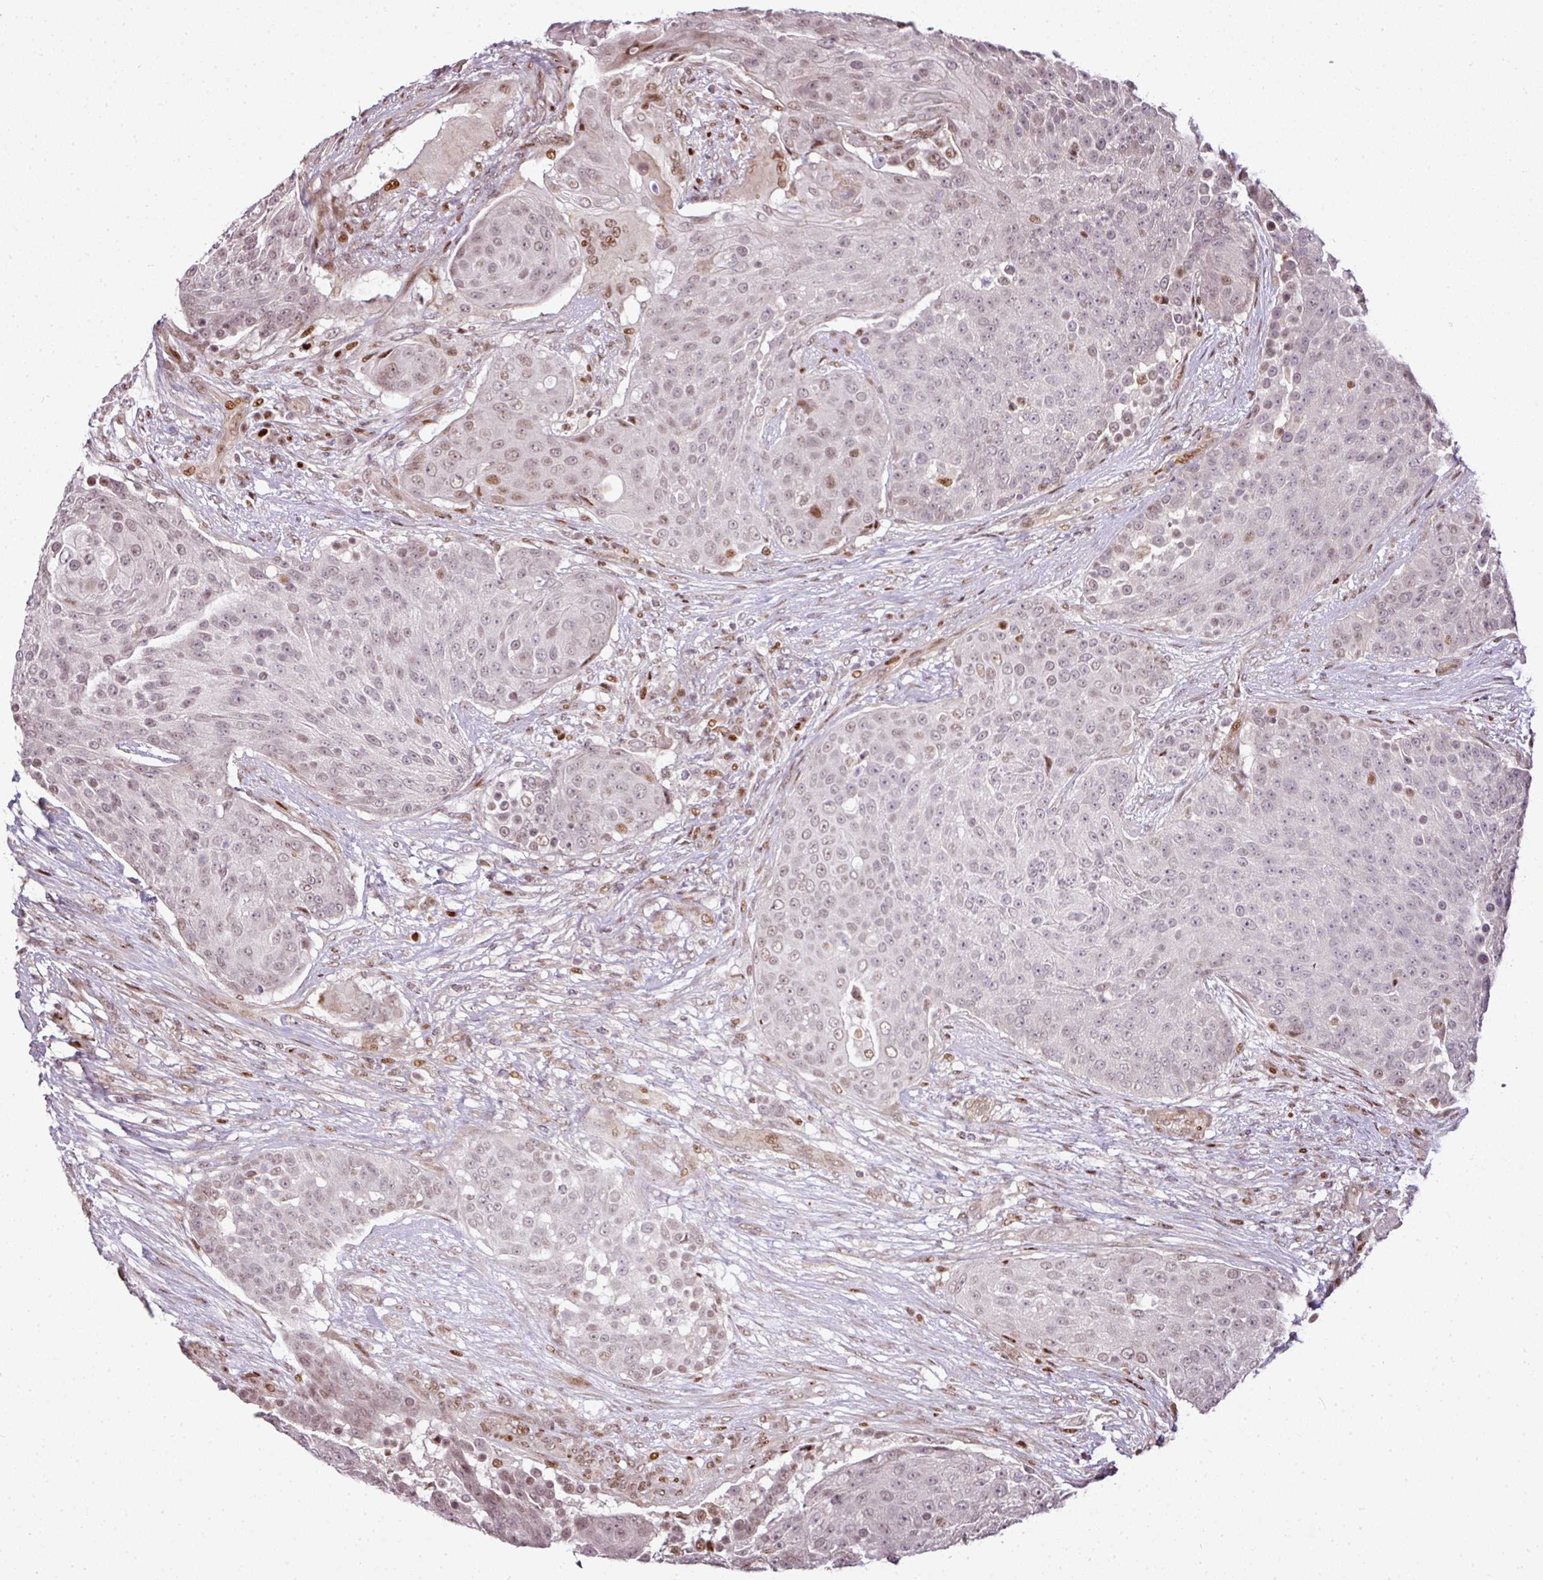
{"staining": {"intensity": "weak", "quantity": "25%-75%", "location": "nuclear"}, "tissue": "urothelial cancer", "cell_type": "Tumor cells", "image_type": "cancer", "snomed": [{"axis": "morphology", "description": "Urothelial carcinoma, High grade"}, {"axis": "topography", "description": "Urinary bladder"}], "caption": "Protein expression by immunohistochemistry shows weak nuclear expression in about 25%-75% of tumor cells in urothelial cancer. (brown staining indicates protein expression, while blue staining denotes nuclei).", "gene": "MYSM1", "patient": {"sex": "female", "age": 63}}